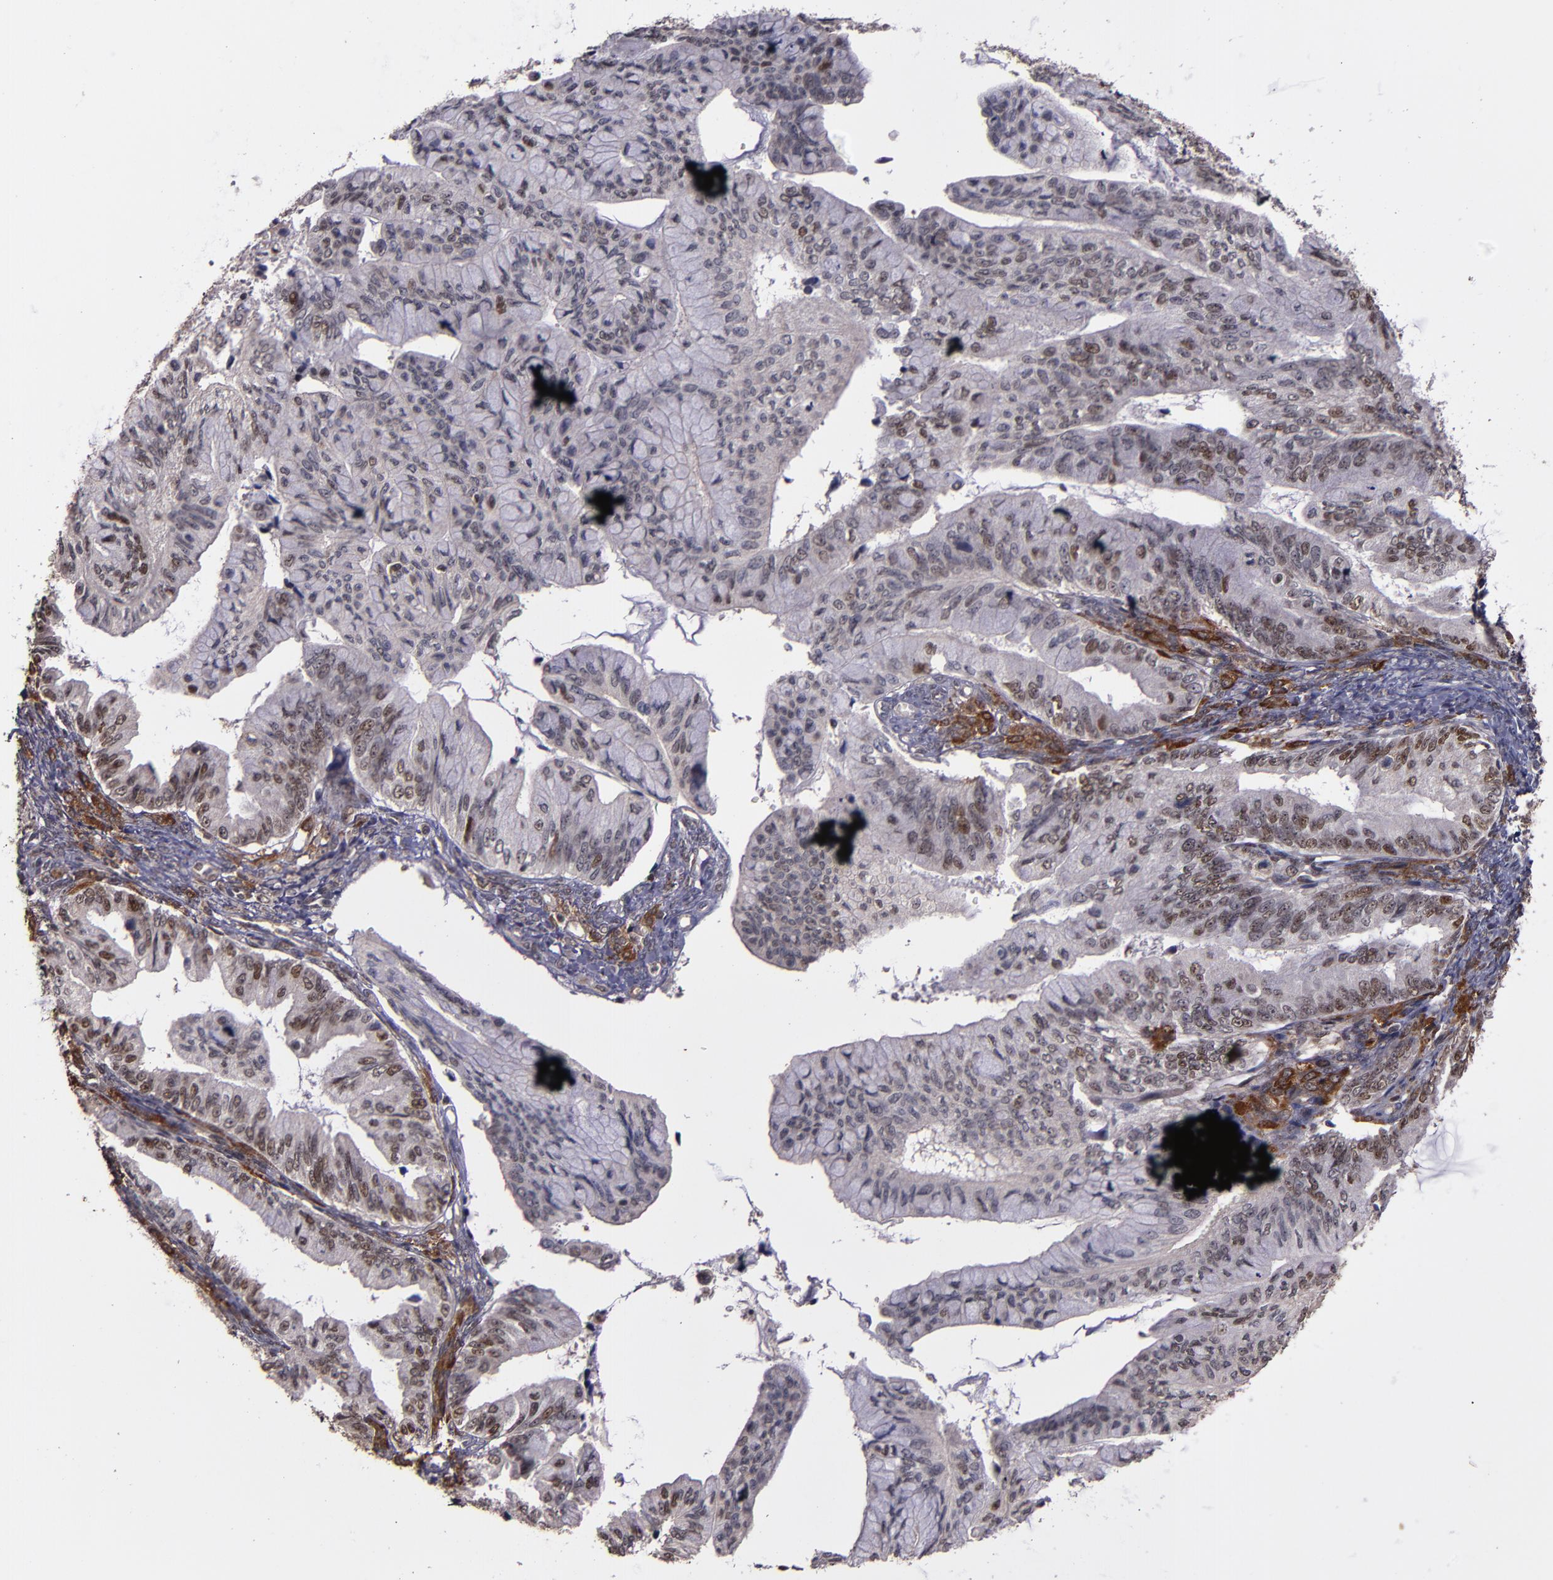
{"staining": {"intensity": "moderate", "quantity": "<25%", "location": "nuclear"}, "tissue": "ovarian cancer", "cell_type": "Tumor cells", "image_type": "cancer", "snomed": [{"axis": "morphology", "description": "Cystadenocarcinoma, mucinous, NOS"}, {"axis": "topography", "description": "Ovary"}], "caption": "The immunohistochemical stain shows moderate nuclear positivity in tumor cells of mucinous cystadenocarcinoma (ovarian) tissue.", "gene": "CHEK2", "patient": {"sex": "female", "age": 36}}